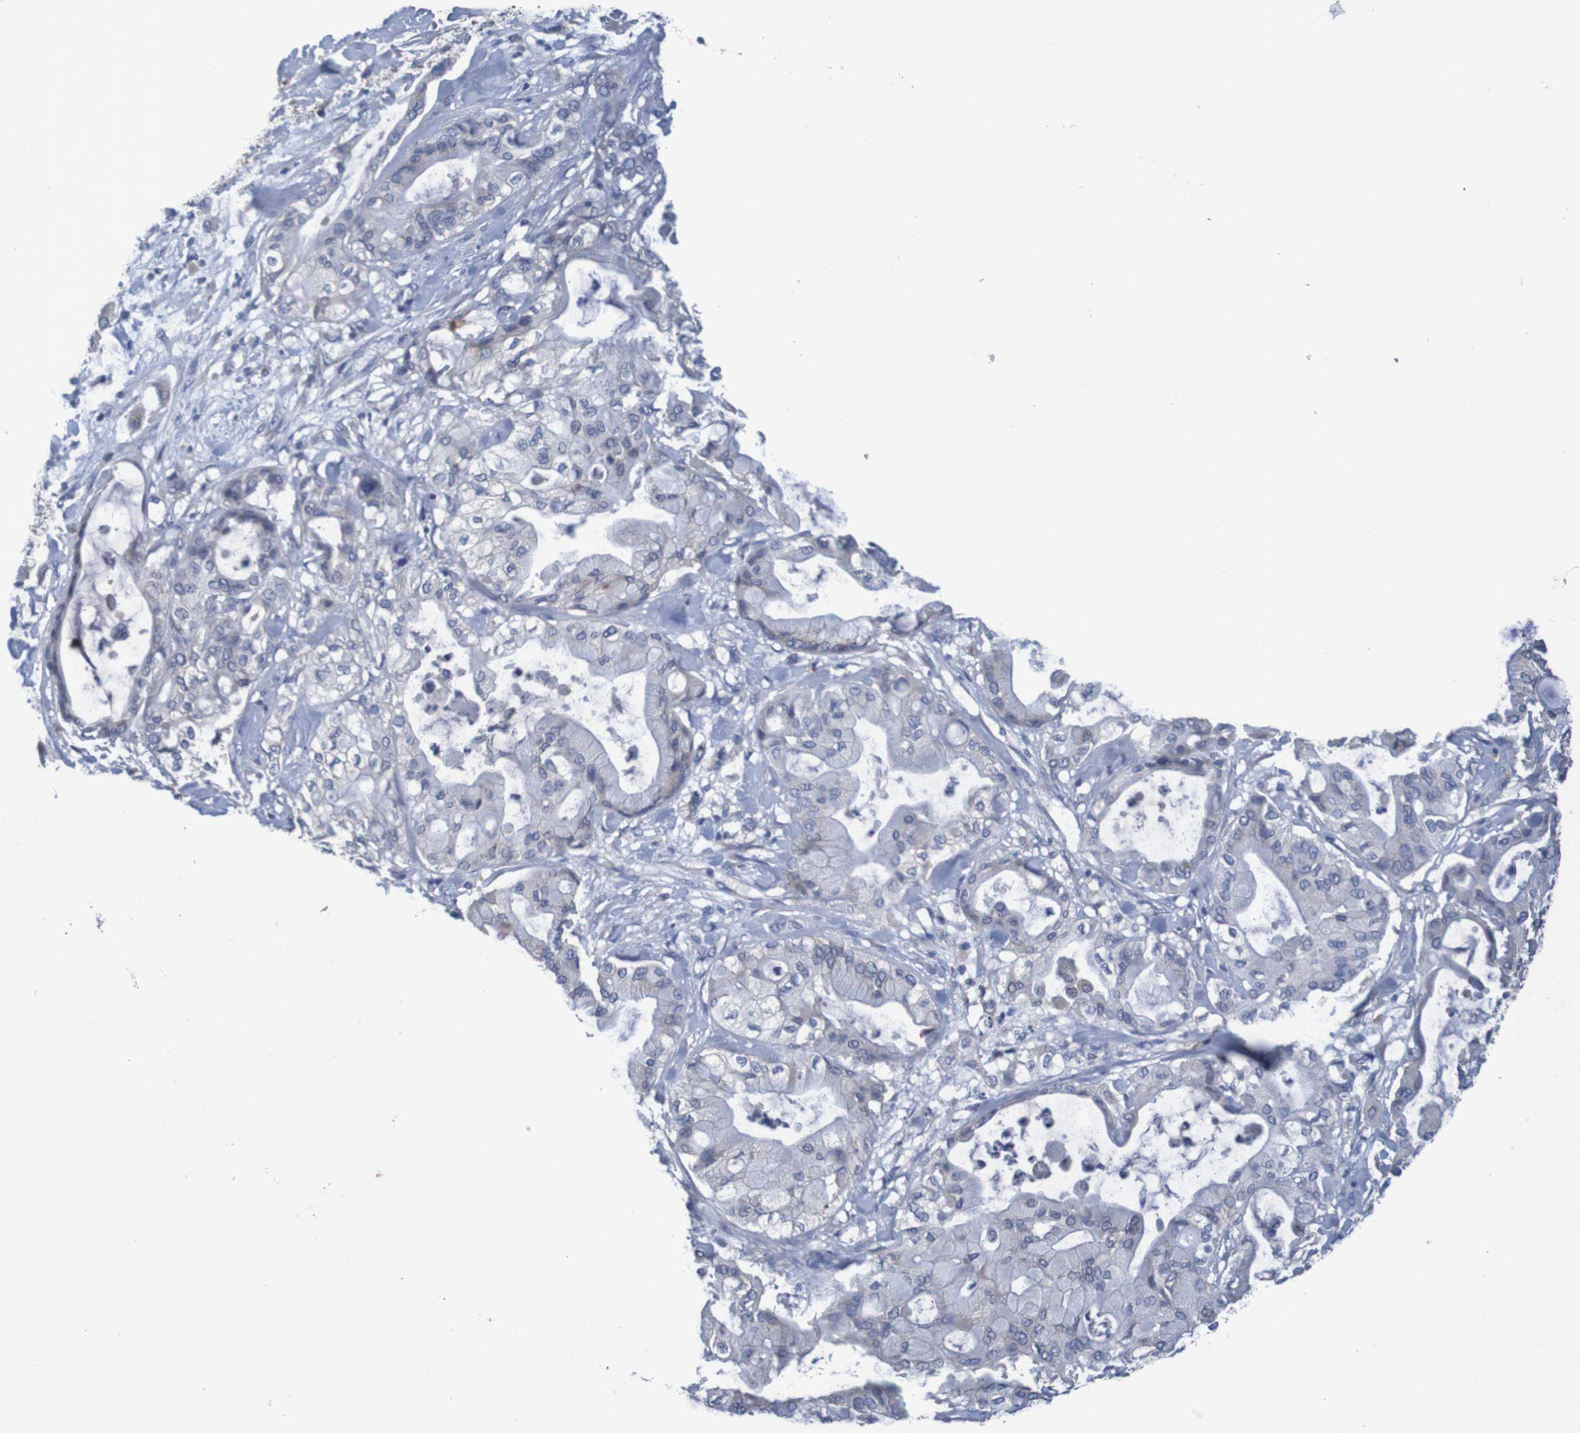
{"staining": {"intensity": "weak", "quantity": "<25%", "location": "cytoplasmic/membranous"}, "tissue": "pancreatic cancer", "cell_type": "Tumor cells", "image_type": "cancer", "snomed": [{"axis": "morphology", "description": "Adenocarcinoma, NOS"}, {"axis": "morphology", "description": "Adenocarcinoma, metastatic, NOS"}, {"axis": "topography", "description": "Lymph node"}, {"axis": "topography", "description": "Pancreas"}, {"axis": "topography", "description": "Duodenum"}], "caption": "This is an IHC image of human pancreatic cancer (metastatic adenocarcinoma). There is no expression in tumor cells.", "gene": "LTA", "patient": {"sex": "female", "age": 64}}